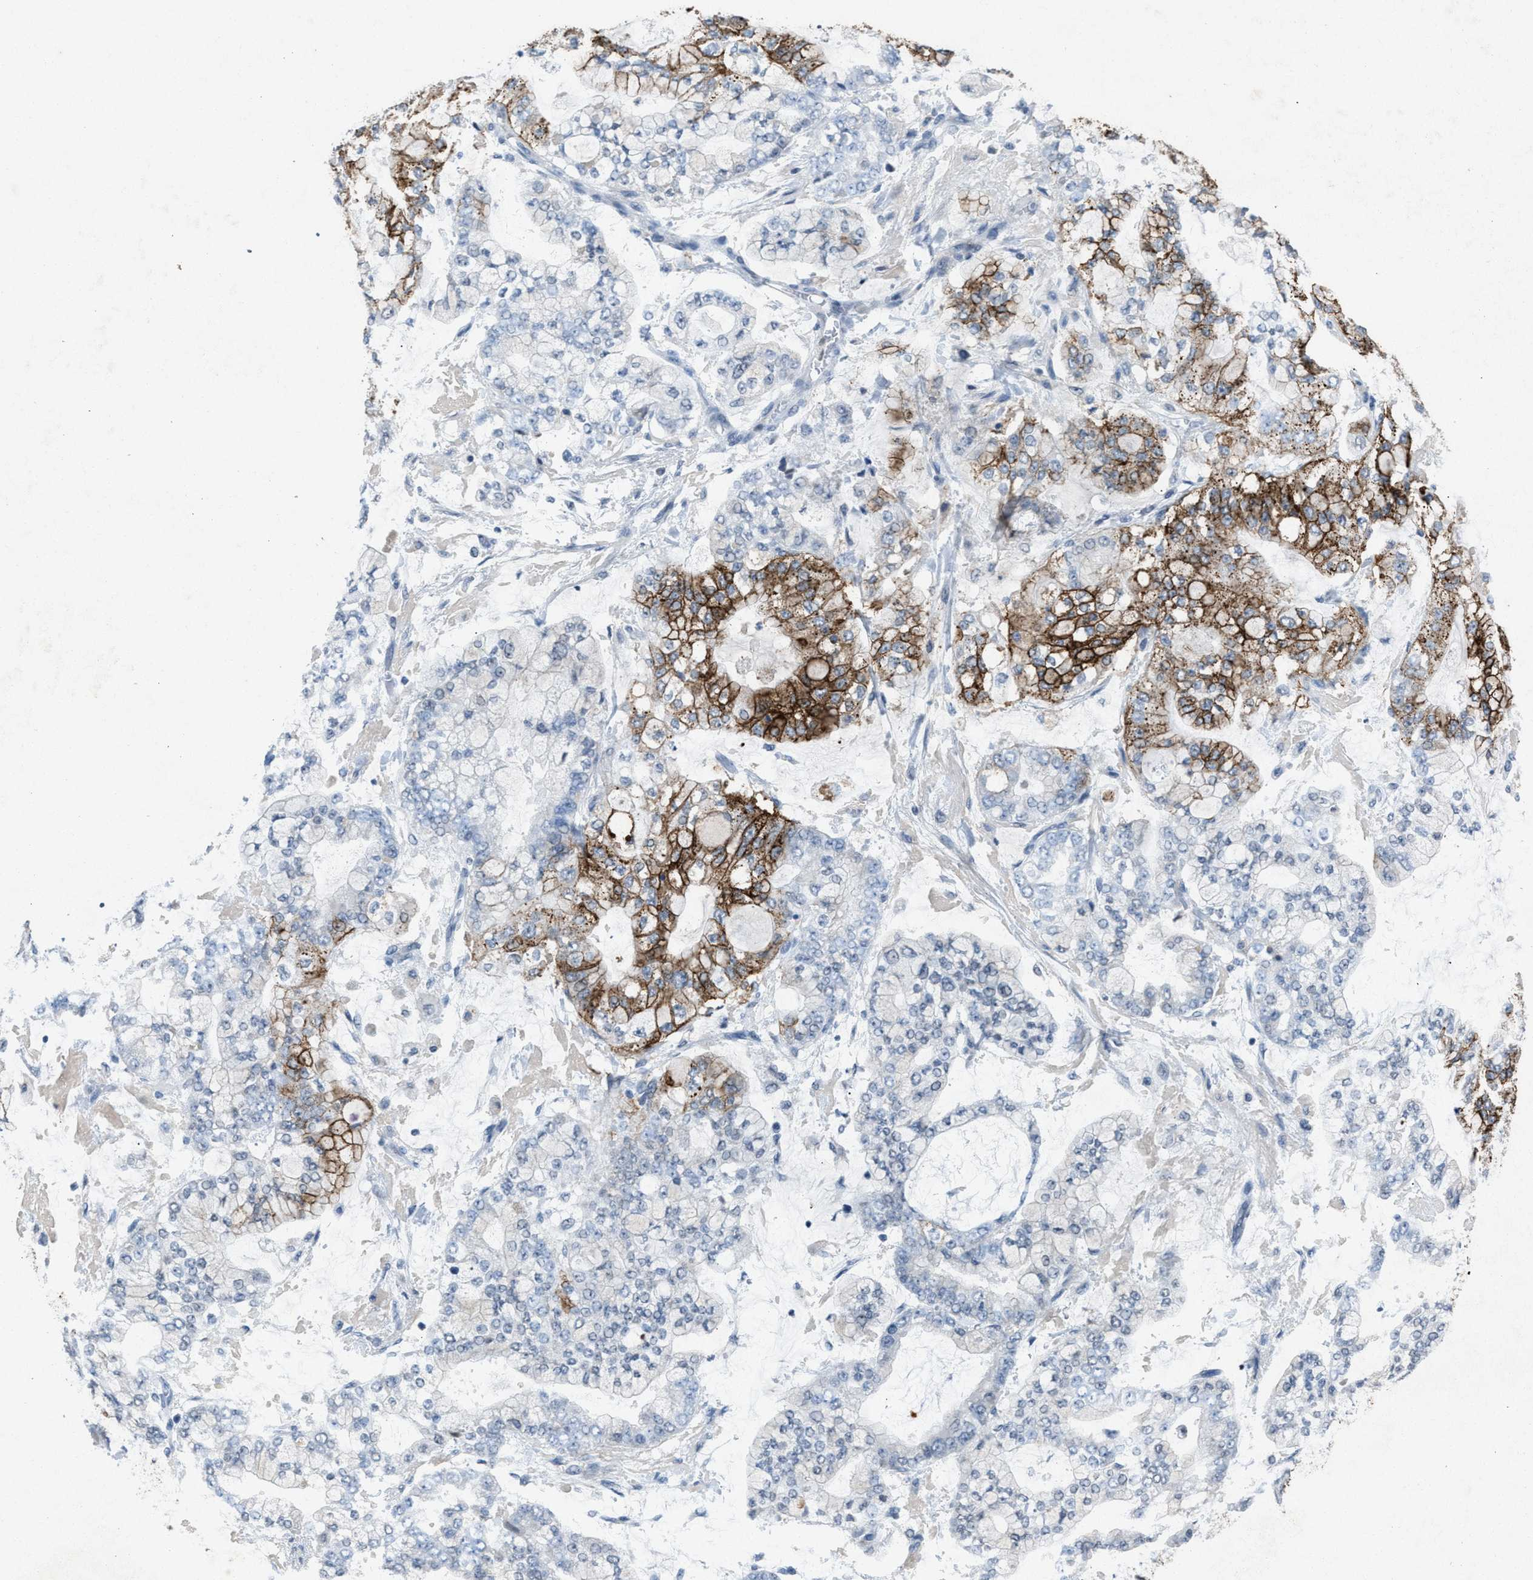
{"staining": {"intensity": "moderate", "quantity": "<25%", "location": "cytoplasmic/membranous"}, "tissue": "stomach cancer", "cell_type": "Tumor cells", "image_type": "cancer", "snomed": [{"axis": "morphology", "description": "Normal tissue, NOS"}, {"axis": "morphology", "description": "Adenocarcinoma, NOS"}, {"axis": "topography", "description": "Stomach, upper"}, {"axis": "topography", "description": "Stomach"}], "caption": "This micrograph demonstrates immunohistochemistry (IHC) staining of stomach adenocarcinoma, with low moderate cytoplasmic/membranous positivity in about <25% of tumor cells.", "gene": "SLC5A5", "patient": {"sex": "male", "age": 76}}